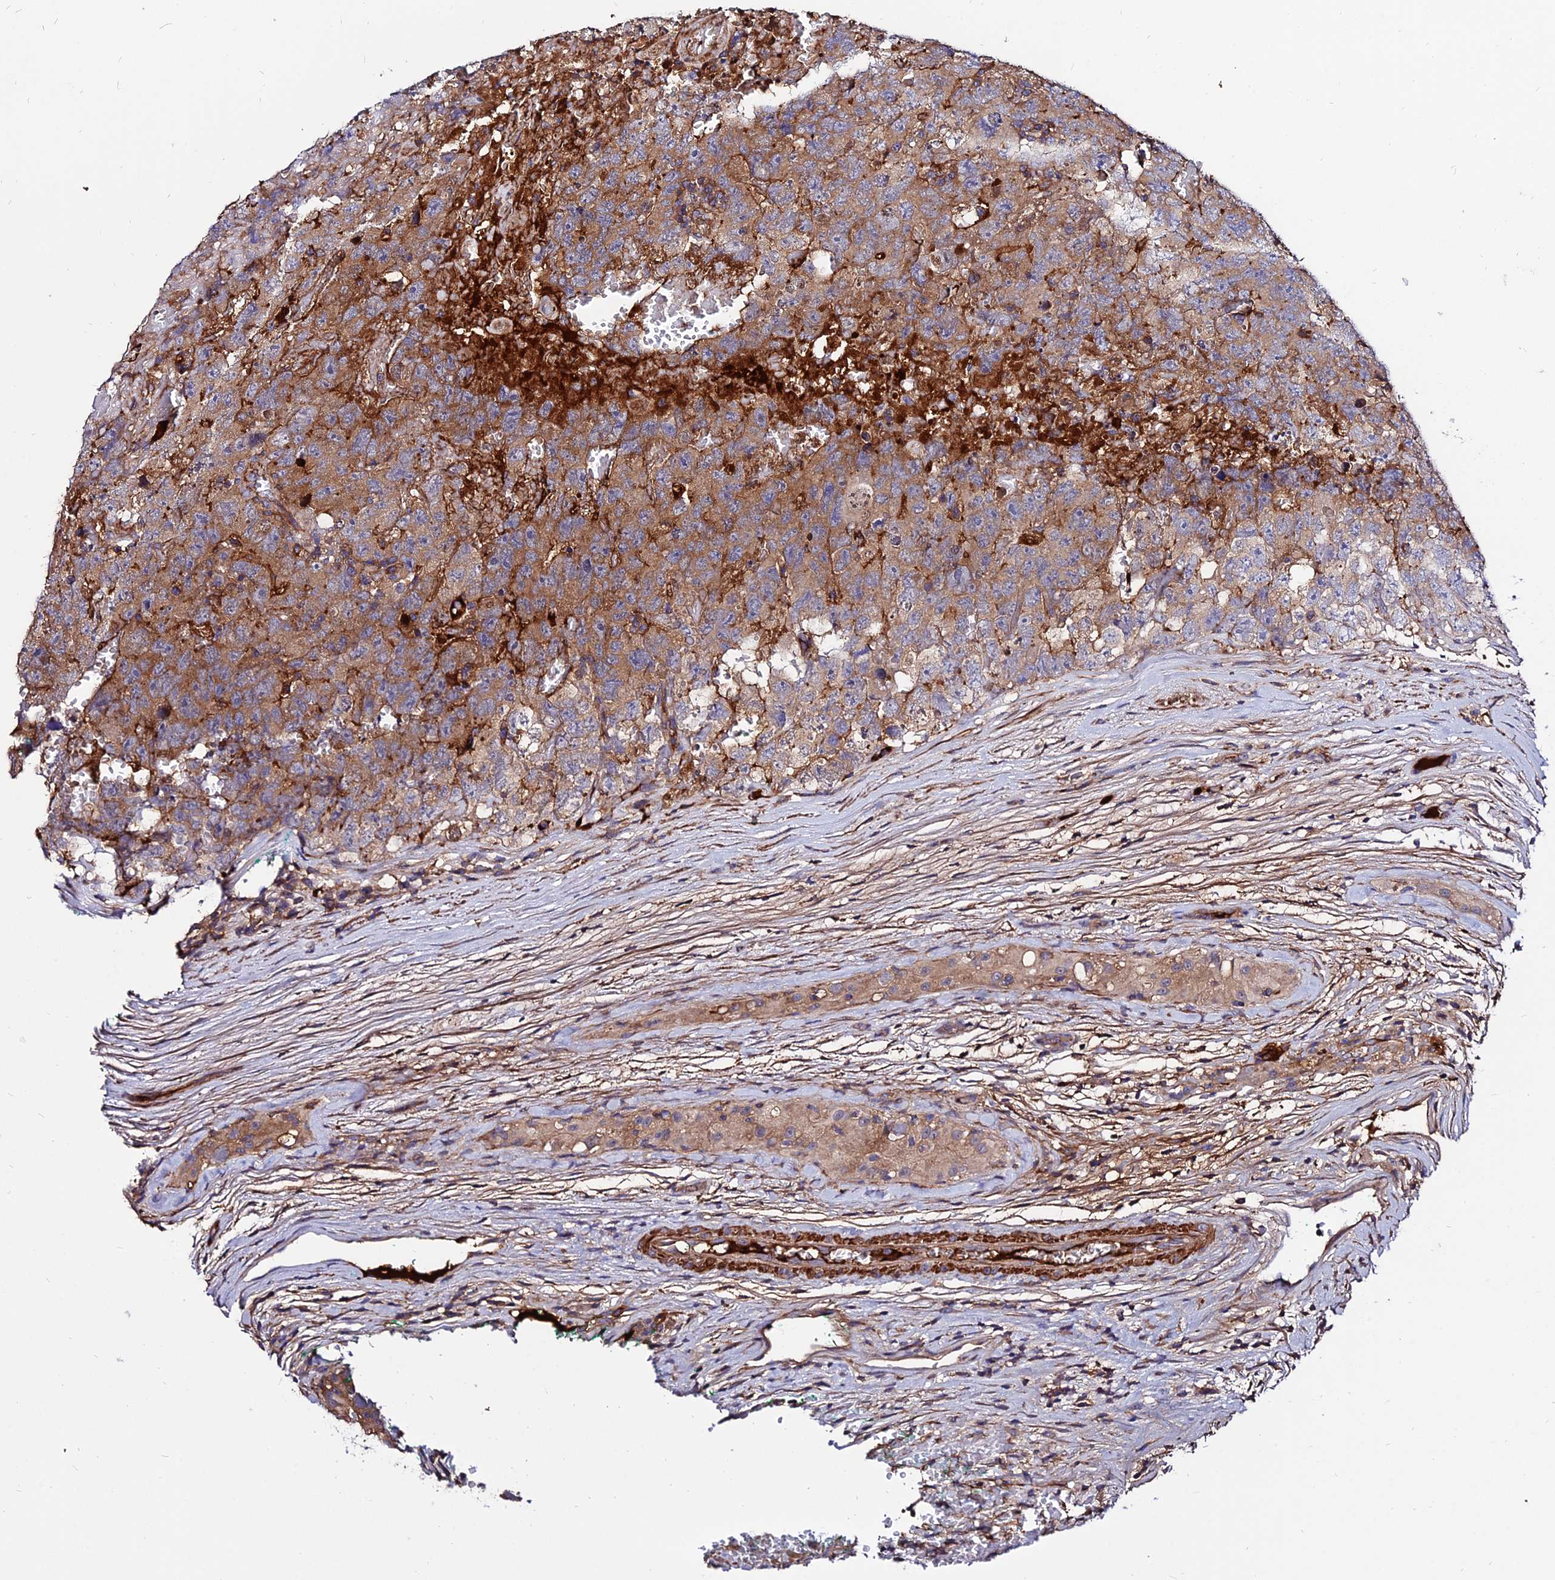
{"staining": {"intensity": "moderate", "quantity": ">75%", "location": "cytoplasmic/membranous"}, "tissue": "testis cancer", "cell_type": "Tumor cells", "image_type": "cancer", "snomed": [{"axis": "morphology", "description": "Carcinoma, Embryonal, NOS"}, {"axis": "topography", "description": "Testis"}], "caption": "Human embryonal carcinoma (testis) stained with a brown dye reveals moderate cytoplasmic/membranous positive staining in about >75% of tumor cells.", "gene": "PYM1", "patient": {"sex": "male", "age": 45}}